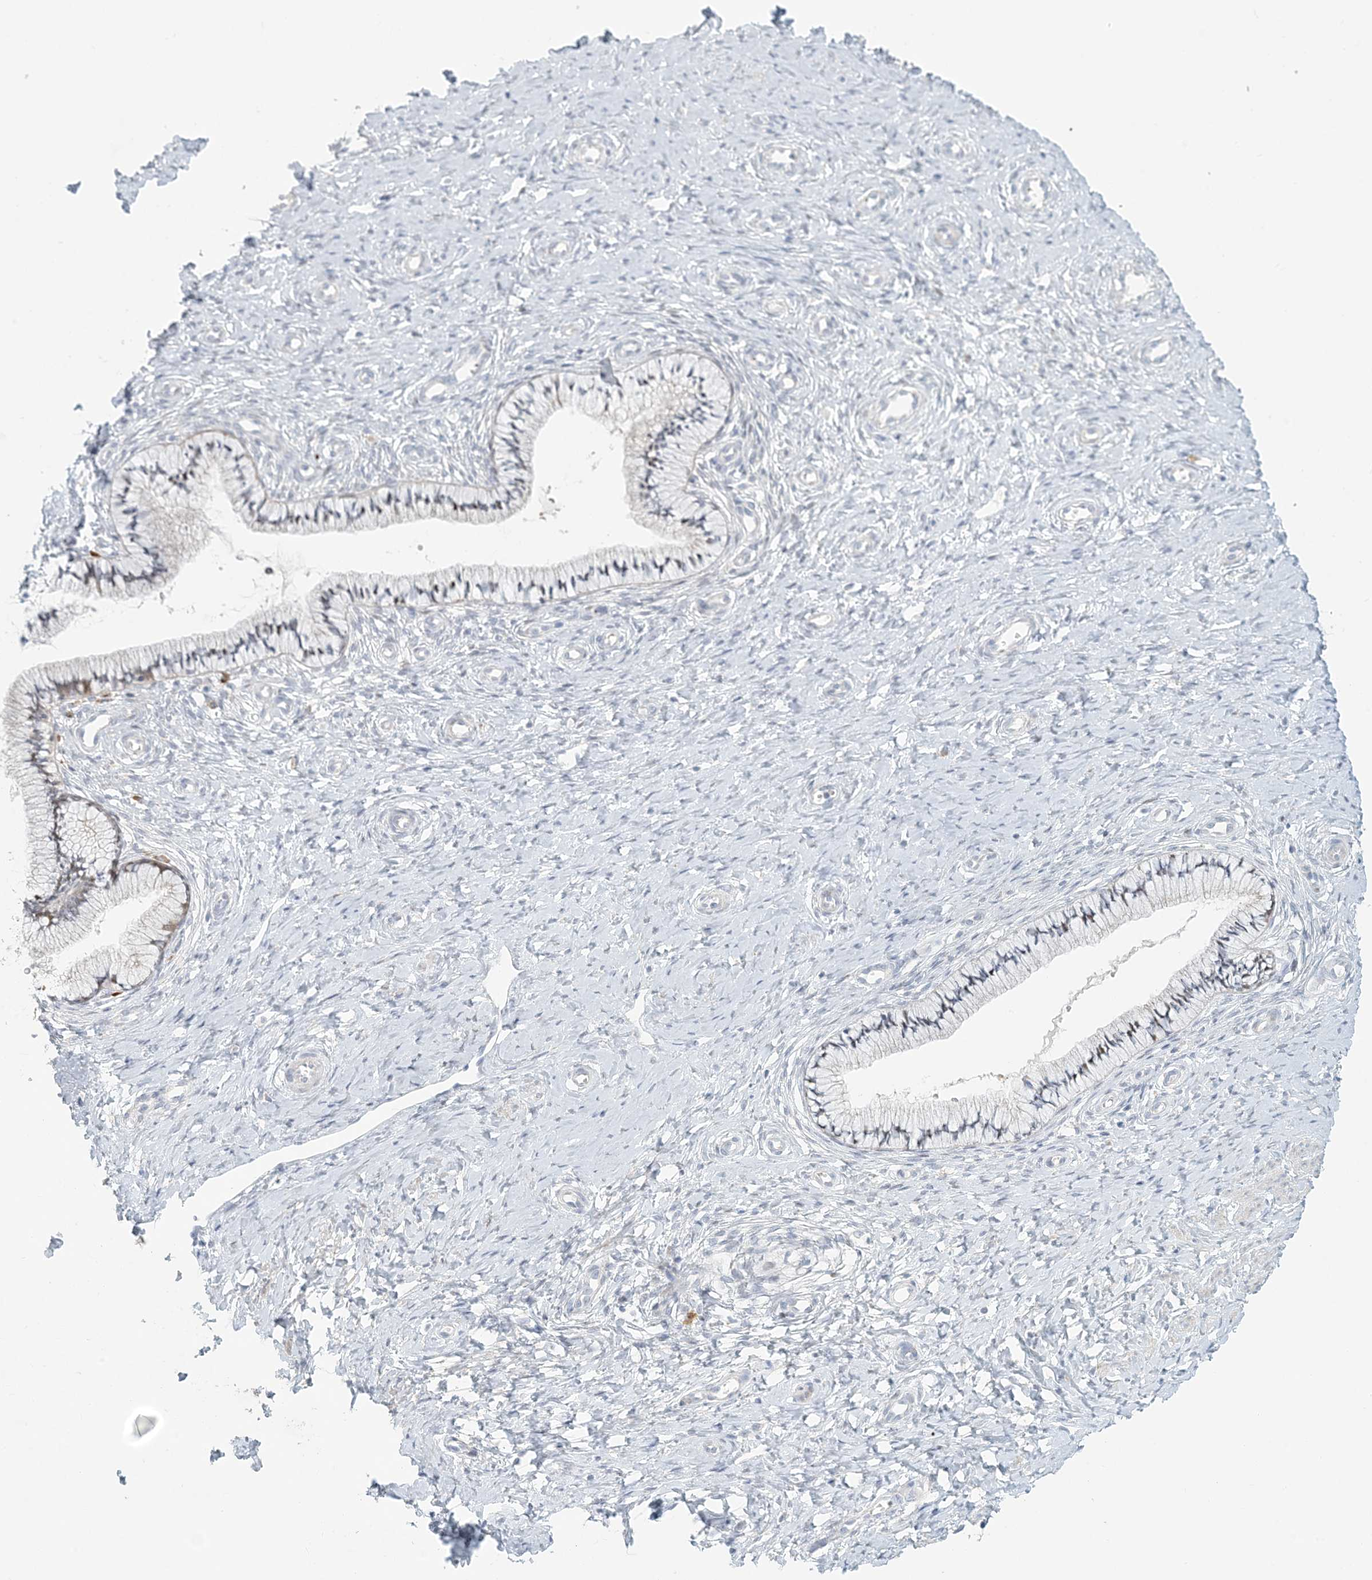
{"staining": {"intensity": "moderate", "quantity": "<25%", "location": "cytoplasmic/membranous"}, "tissue": "cervix", "cell_type": "Glandular cells", "image_type": "normal", "snomed": [{"axis": "morphology", "description": "Normal tissue, NOS"}, {"axis": "topography", "description": "Cervix"}], "caption": "An image of cervix stained for a protein displays moderate cytoplasmic/membranous brown staining in glandular cells. The staining was performed using DAB, with brown indicating positive protein expression. Nuclei are stained blue with hematoxylin.", "gene": "ZNF385D", "patient": {"sex": "female", "age": 36}}